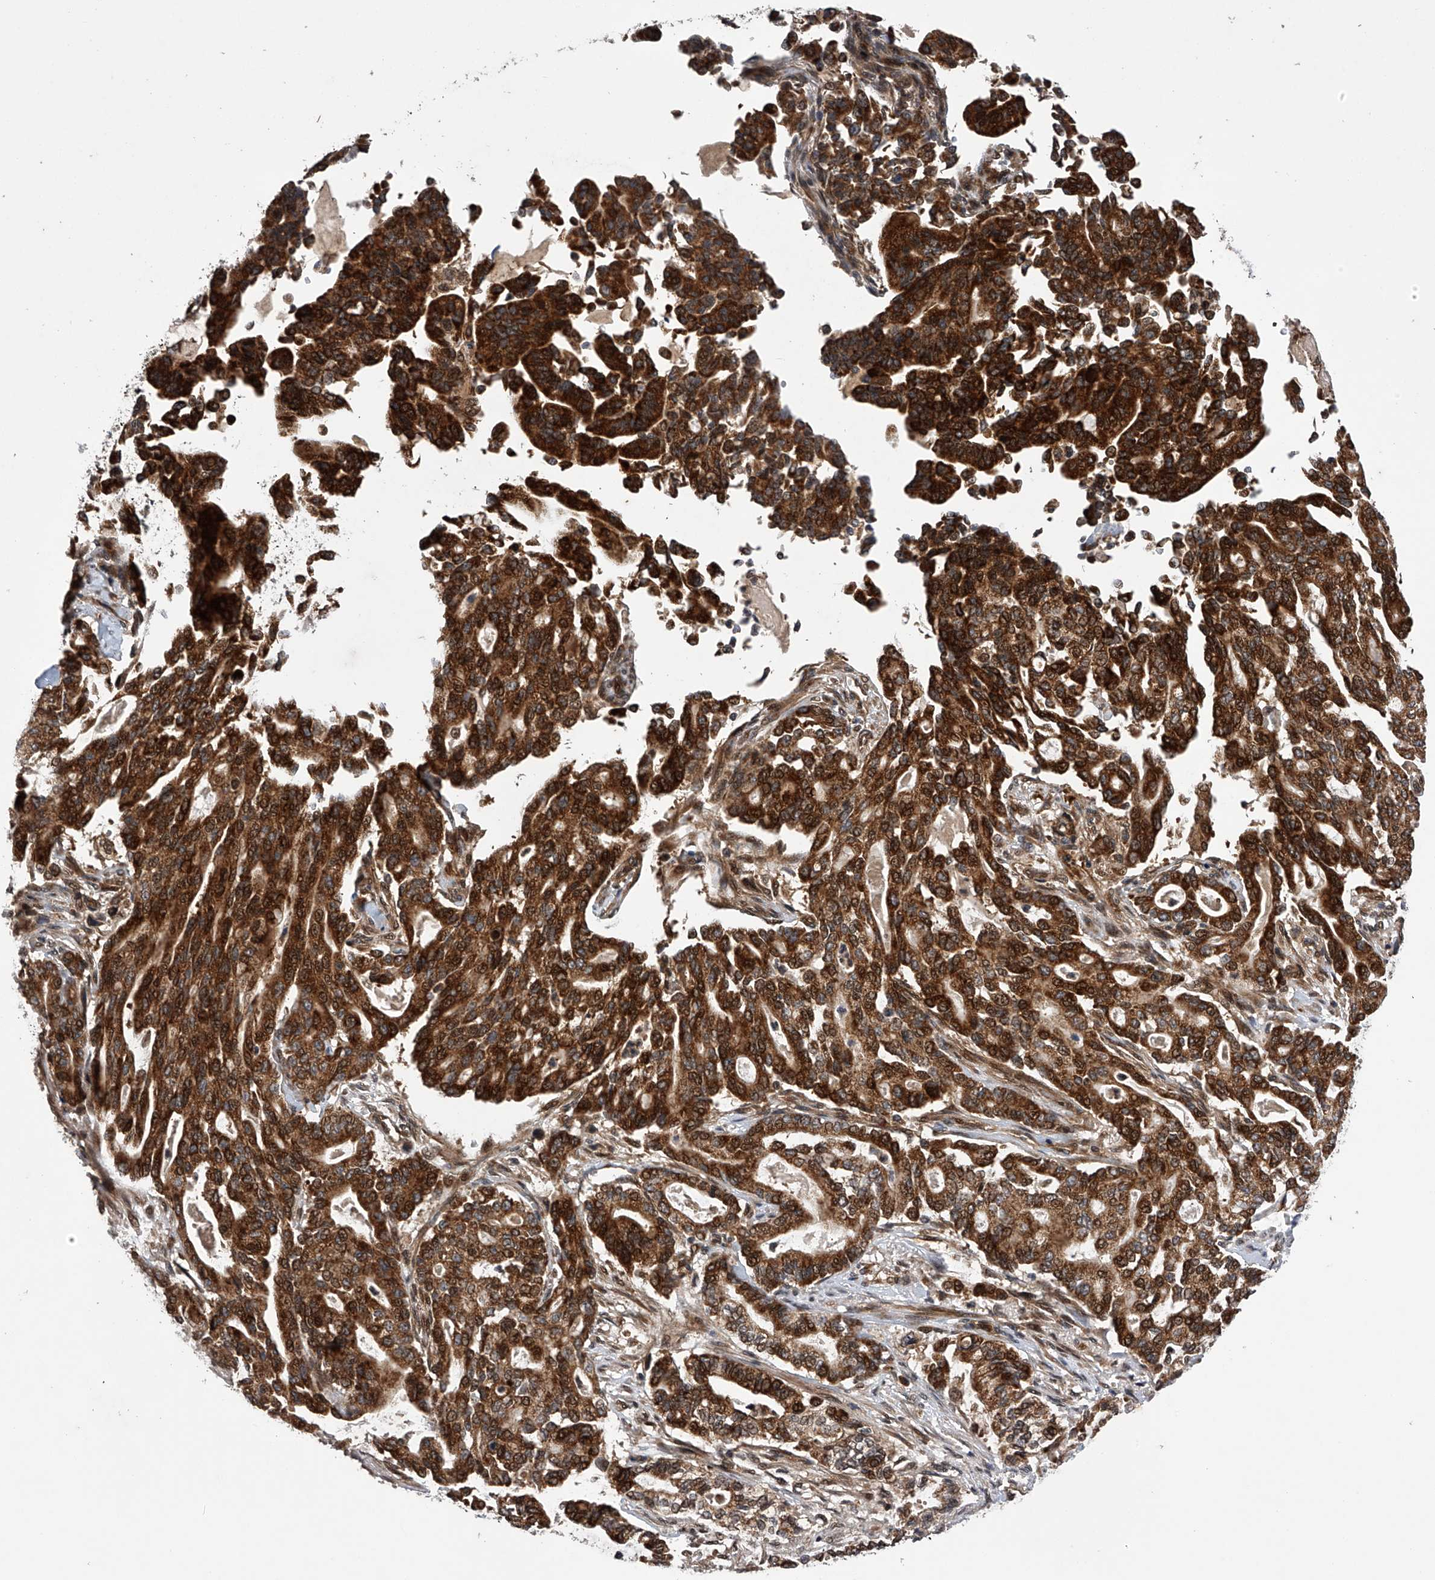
{"staining": {"intensity": "strong", "quantity": ">75%", "location": "cytoplasmic/membranous,nuclear"}, "tissue": "pancreatic cancer", "cell_type": "Tumor cells", "image_type": "cancer", "snomed": [{"axis": "morphology", "description": "Adenocarcinoma, NOS"}, {"axis": "topography", "description": "Pancreas"}], "caption": "Human pancreatic adenocarcinoma stained with a brown dye shows strong cytoplasmic/membranous and nuclear positive positivity in approximately >75% of tumor cells.", "gene": "MAP3K11", "patient": {"sex": "male", "age": 63}}